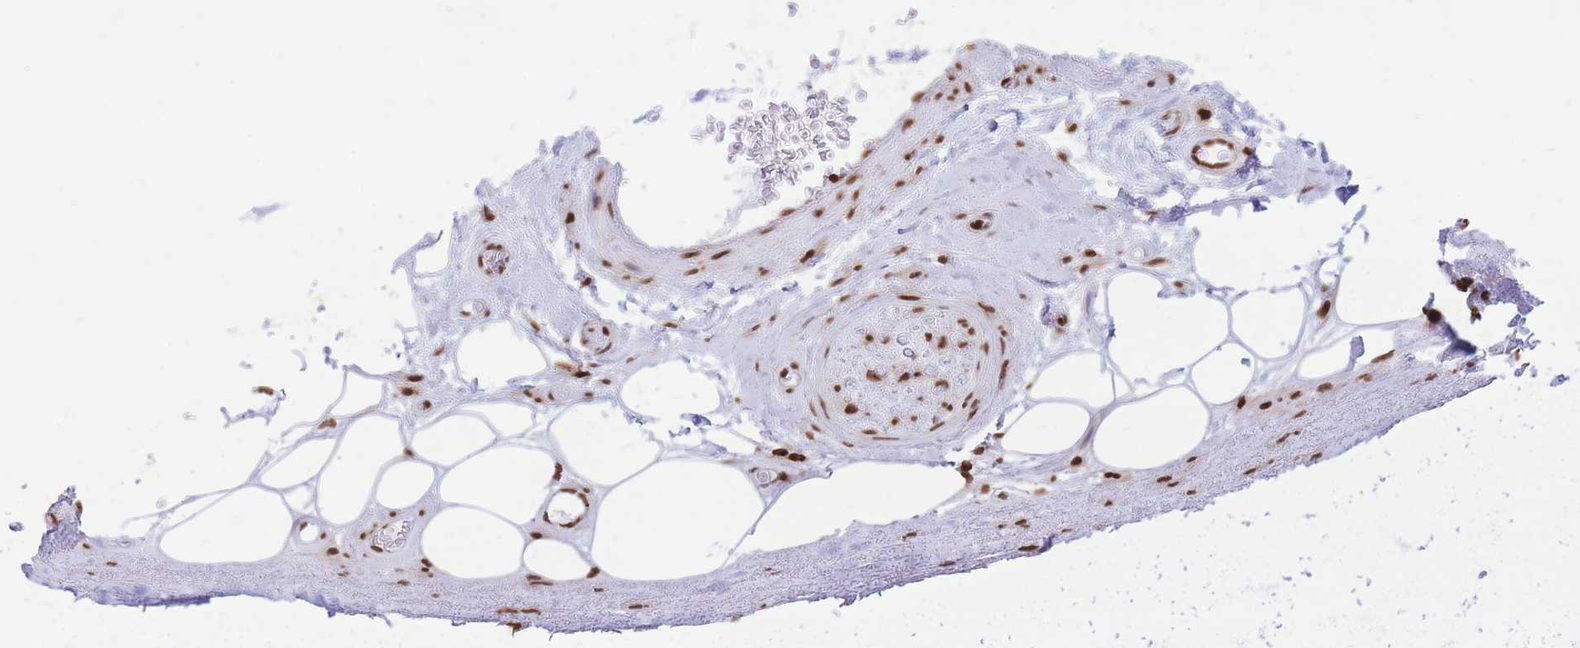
{"staining": {"intensity": "strong", "quantity": ">75%", "location": "nuclear"}, "tissue": "adipose tissue", "cell_type": "Adipocytes", "image_type": "normal", "snomed": [{"axis": "morphology", "description": "Normal tissue, NOS"}, {"axis": "topography", "description": "Cartilage tissue"}], "caption": "Immunohistochemistry (IHC) histopathology image of normal human adipose tissue stained for a protein (brown), which reveals high levels of strong nuclear staining in about >75% of adipocytes.", "gene": "H2BC10", "patient": {"sex": "male", "age": 81}}